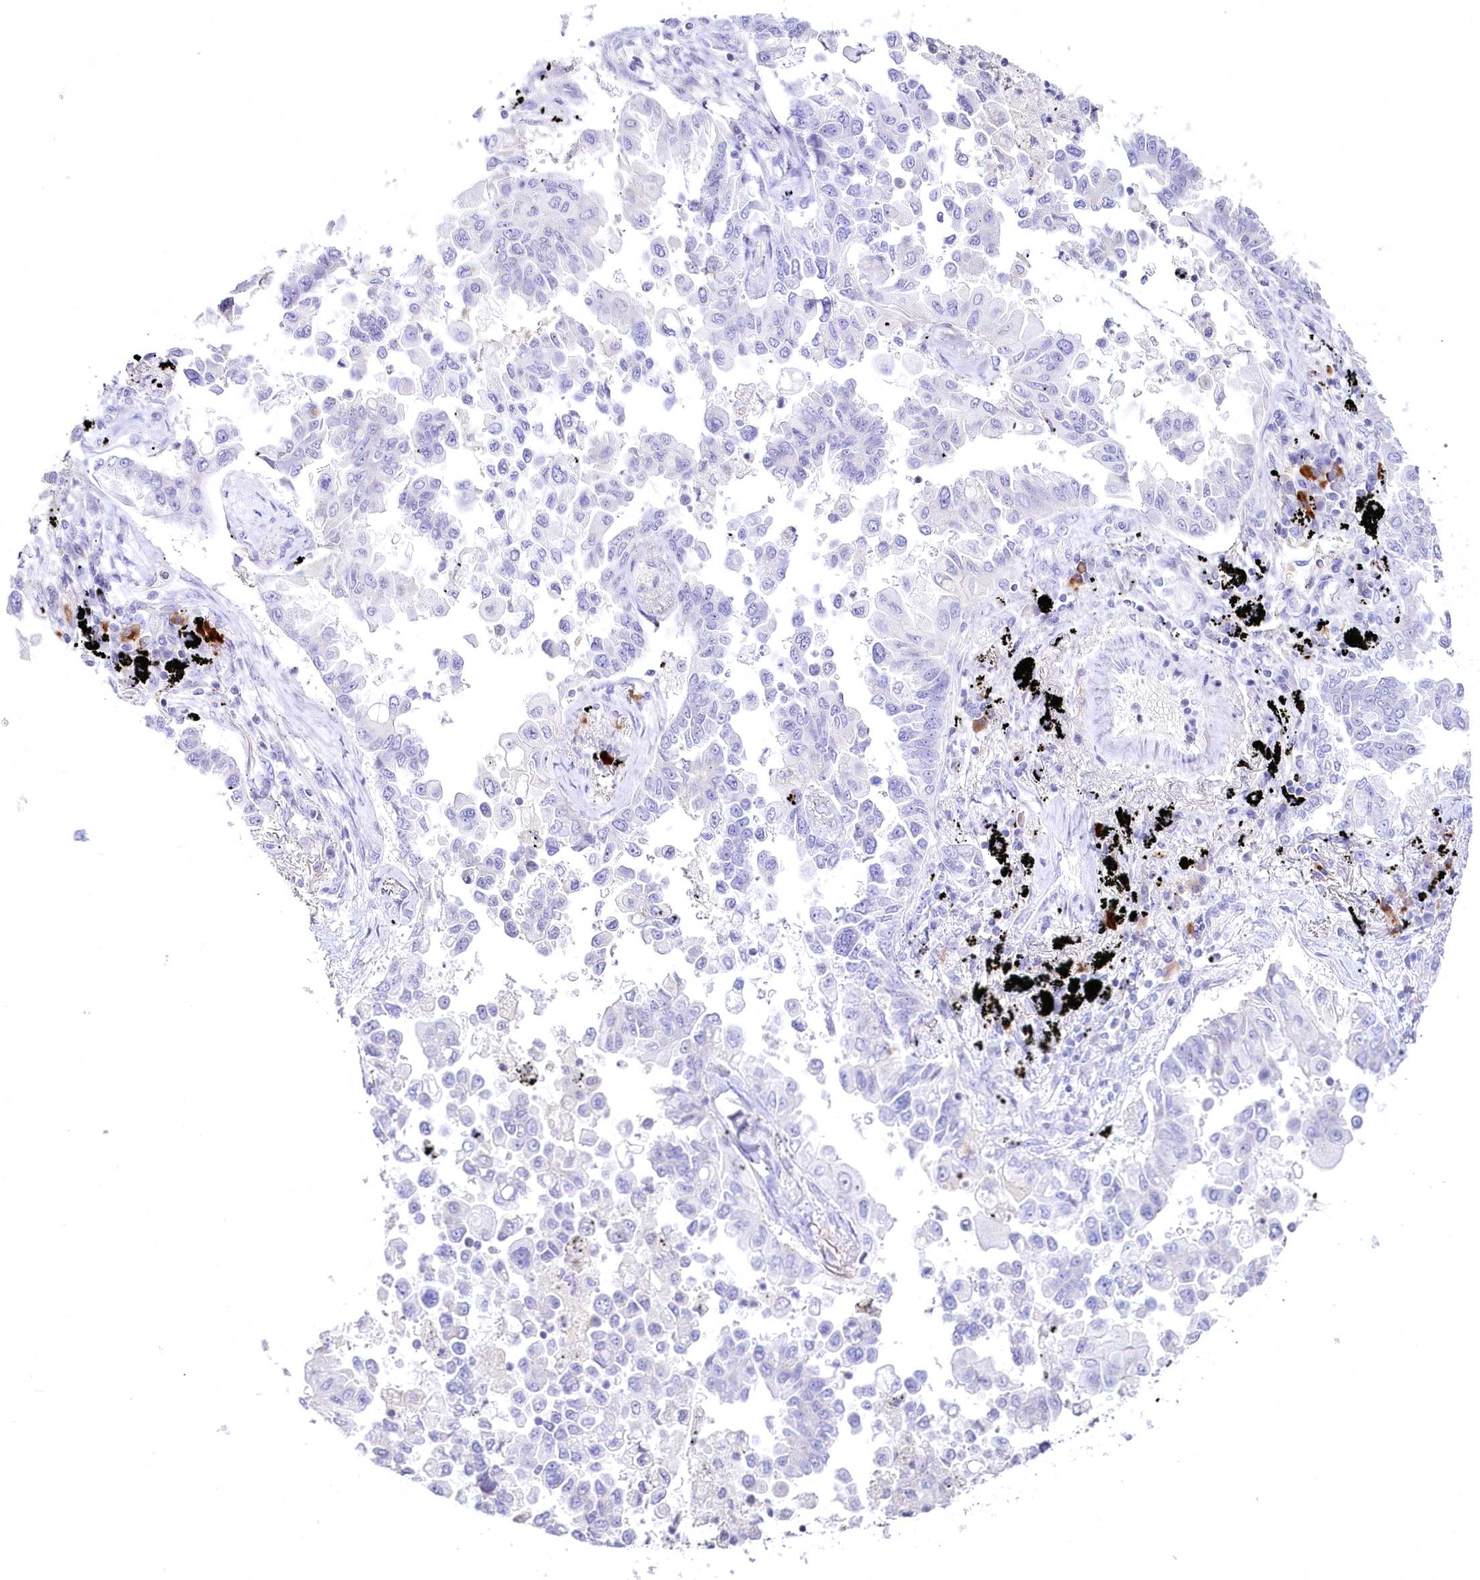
{"staining": {"intensity": "negative", "quantity": "none", "location": "none"}, "tissue": "lung cancer", "cell_type": "Tumor cells", "image_type": "cancer", "snomed": [{"axis": "morphology", "description": "Adenocarcinoma, NOS"}, {"axis": "topography", "description": "Lung"}], "caption": "This is a photomicrograph of immunohistochemistry staining of lung cancer, which shows no staining in tumor cells.", "gene": "MYOZ1", "patient": {"sex": "female", "age": 67}}